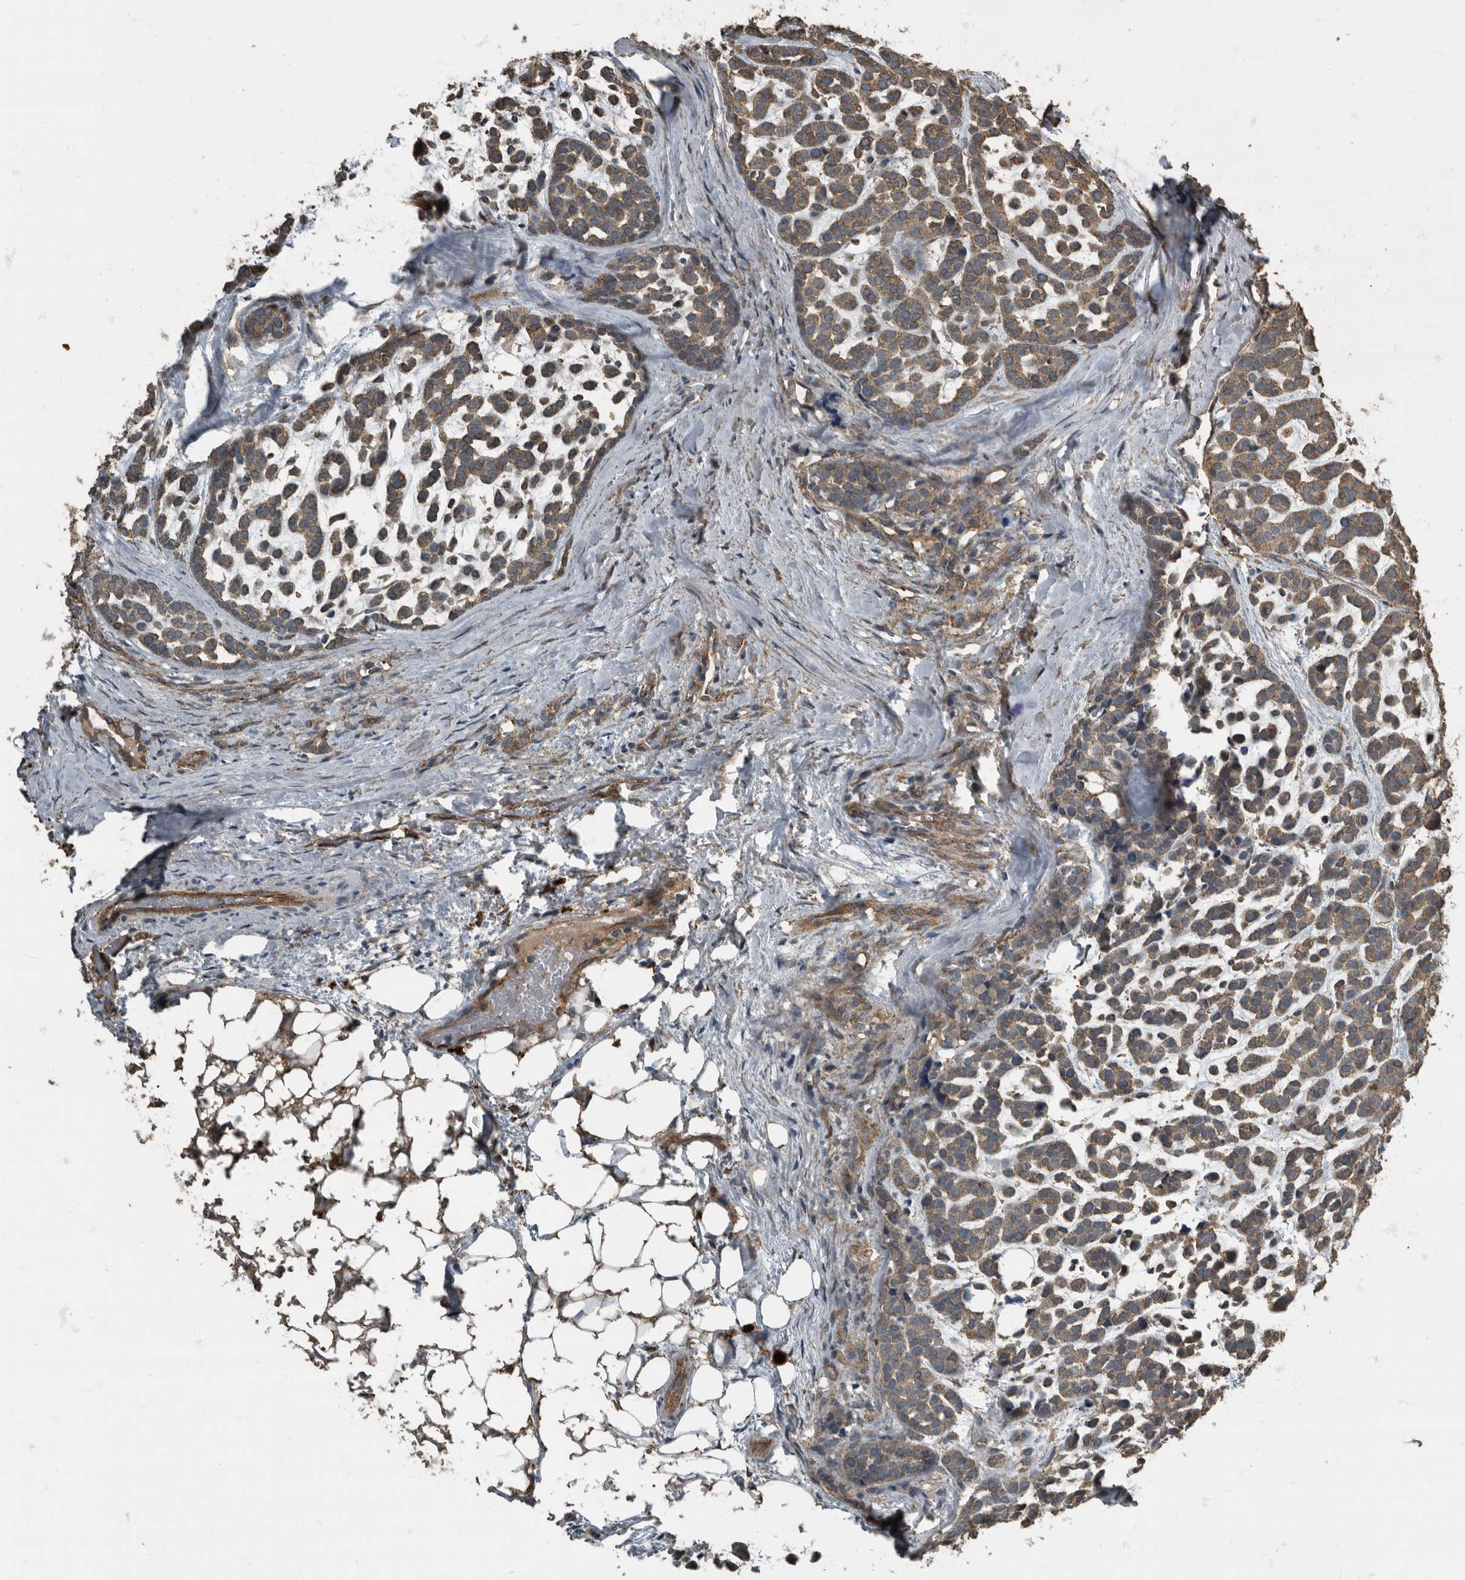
{"staining": {"intensity": "moderate", "quantity": ">75%", "location": "cytoplasmic/membranous"}, "tissue": "head and neck cancer", "cell_type": "Tumor cells", "image_type": "cancer", "snomed": [{"axis": "morphology", "description": "Adenocarcinoma, NOS"}, {"axis": "morphology", "description": "Adenoma, NOS"}, {"axis": "topography", "description": "Head-Neck"}], "caption": "This photomicrograph shows adenoma (head and neck) stained with immunohistochemistry to label a protein in brown. The cytoplasmic/membranous of tumor cells show moderate positivity for the protein. Nuclei are counter-stained blue.", "gene": "IL15RA", "patient": {"sex": "female", "age": 55}}